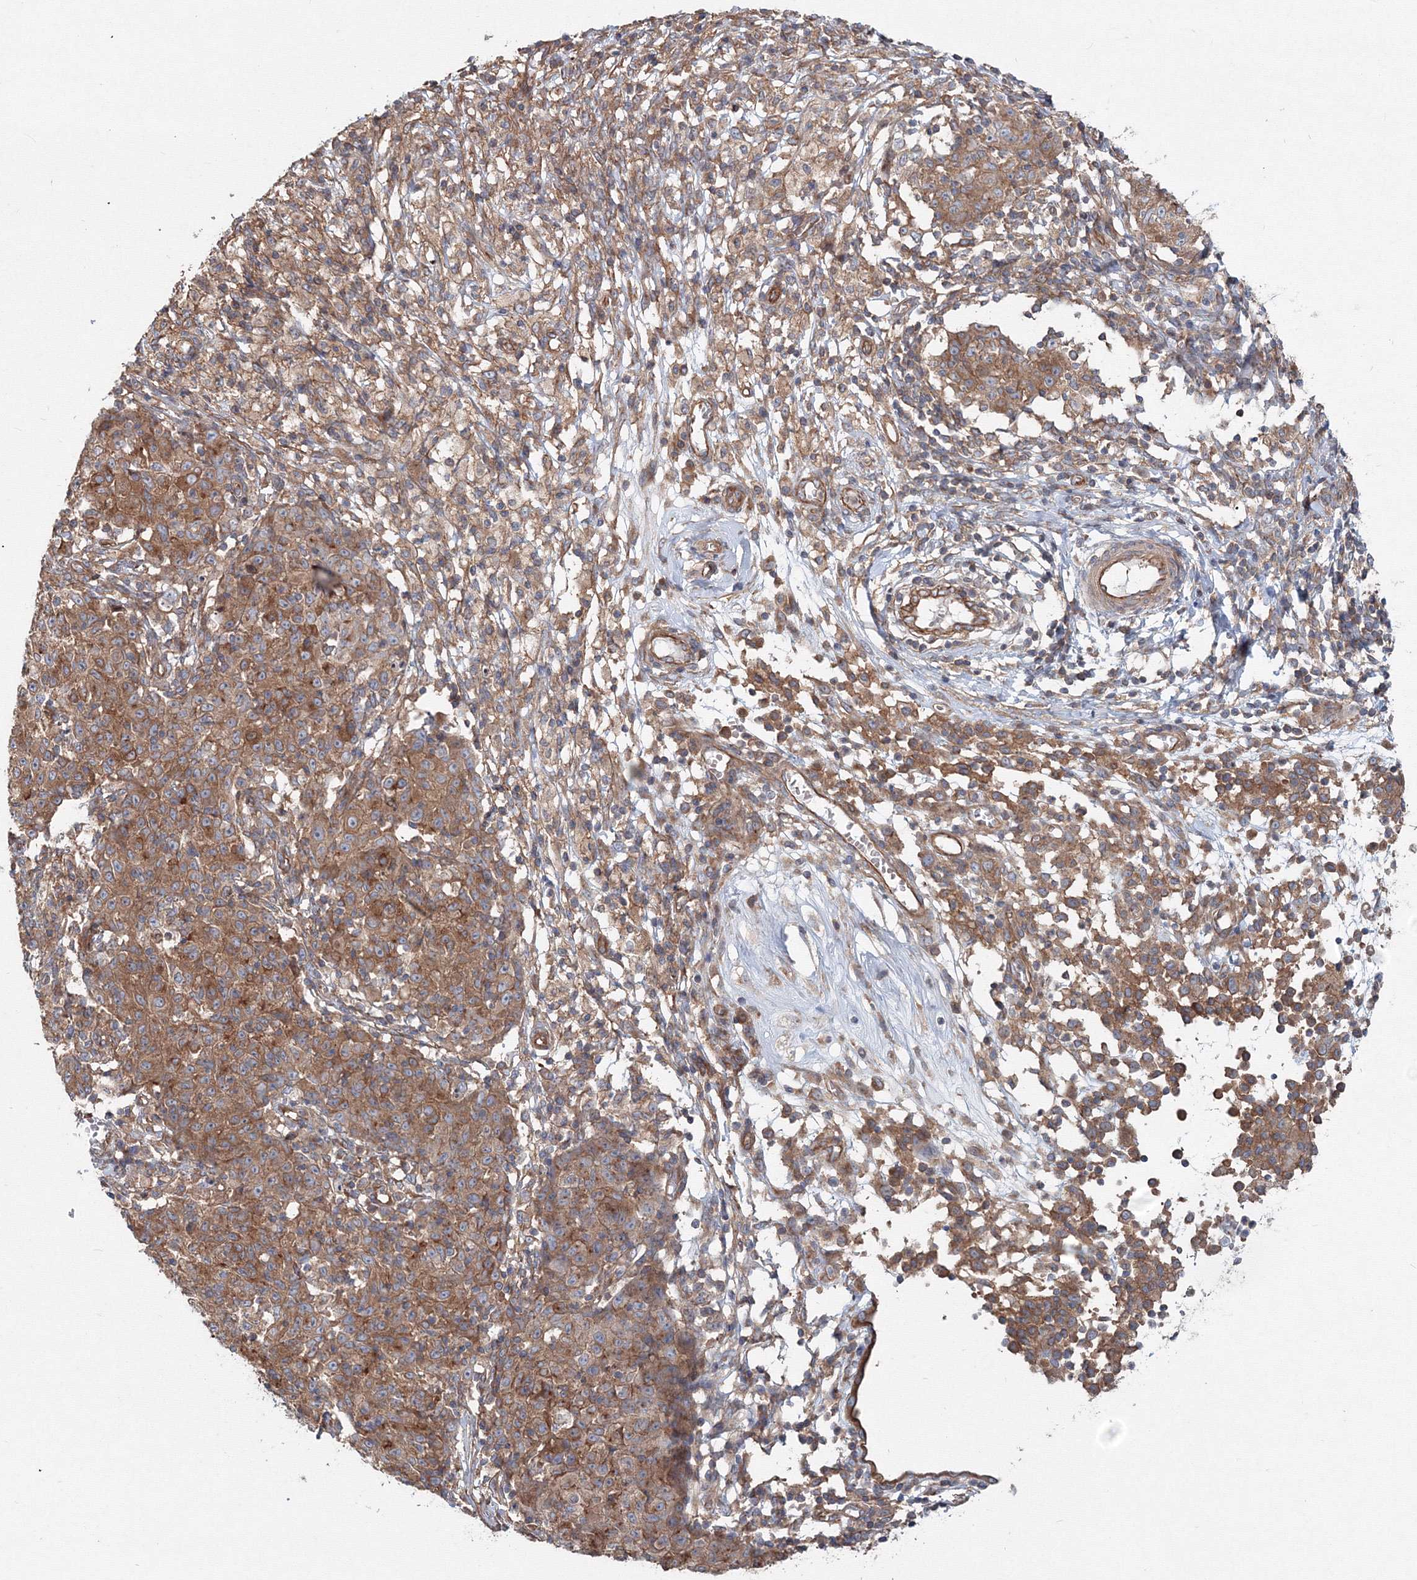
{"staining": {"intensity": "moderate", "quantity": ">75%", "location": "cytoplasmic/membranous"}, "tissue": "ovarian cancer", "cell_type": "Tumor cells", "image_type": "cancer", "snomed": [{"axis": "morphology", "description": "Carcinoma, endometroid"}, {"axis": "topography", "description": "Ovary"}], "caption": "IHC of ovarian endometroid carcinoma exhibits medium levels of moderate cytoplasmic/membranous positivity in approximately >75% of tumor cells.", "gene": "EXOC1", "patient": {"sex": "female", "age": 42}}